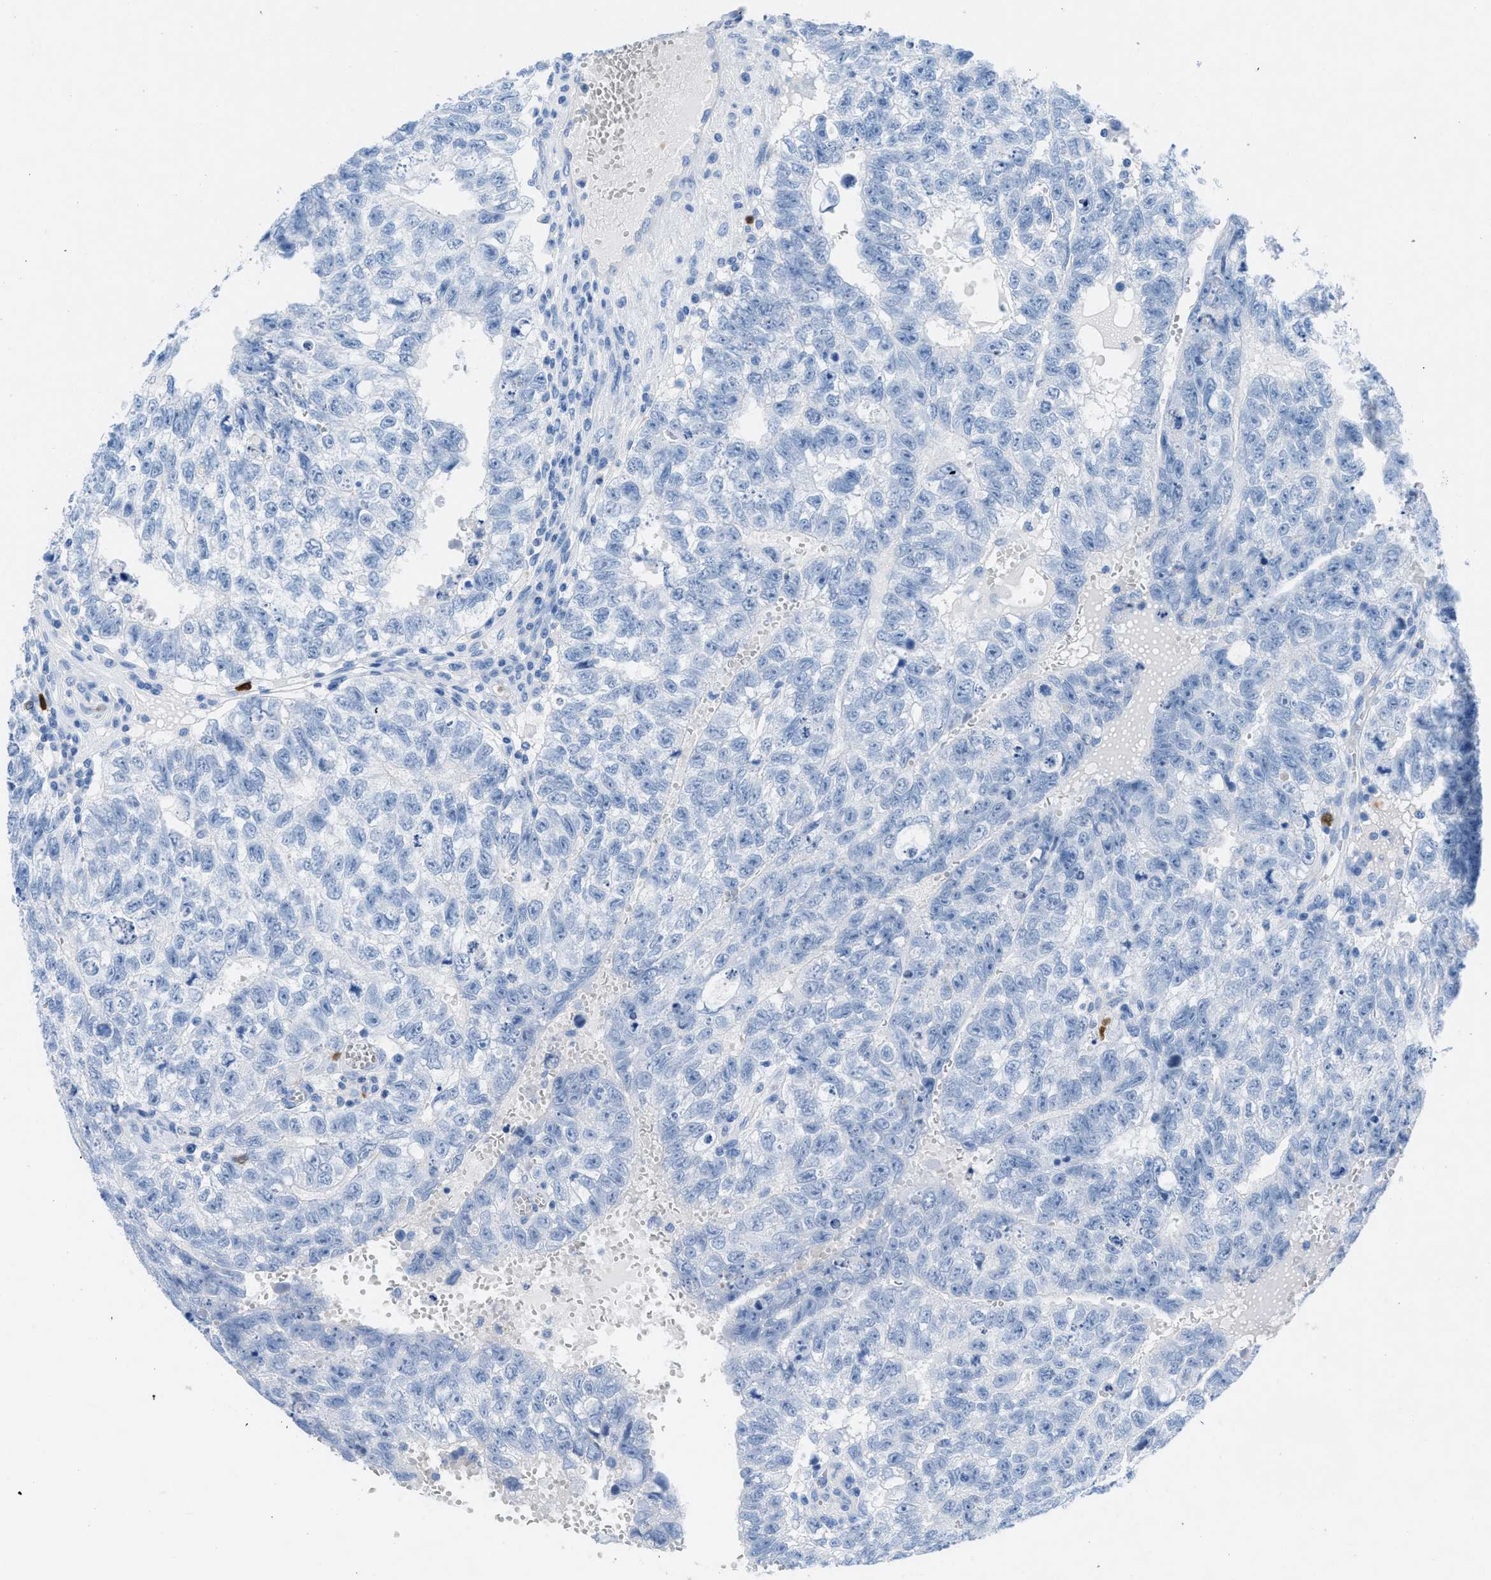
{"staining": {"intensity": "negative", "quantity": "none", "location": "none"}, "tissue": "testis cancer", "cell_type": "Tumor cells", "image_type": "cancer", "snomed": [{"axis": "morphology", "description": "Seminoma, NOS"}, {"axis": "morphology", "description": "Carcinoma, Embryonal, NOS"}, {"axis": "topography", "description": "Testis"}], "caption": "An immunohistochemistry (IHC) histopathology image of embryonal carcinoma (testis) is shown. There is no staining in tumor cells of embryonal carcinoma (testis). (IHC, brightfield microscopy, high magnification).", "gene": "TCL1A", "patient": {"sex": "male", "age": 38}}